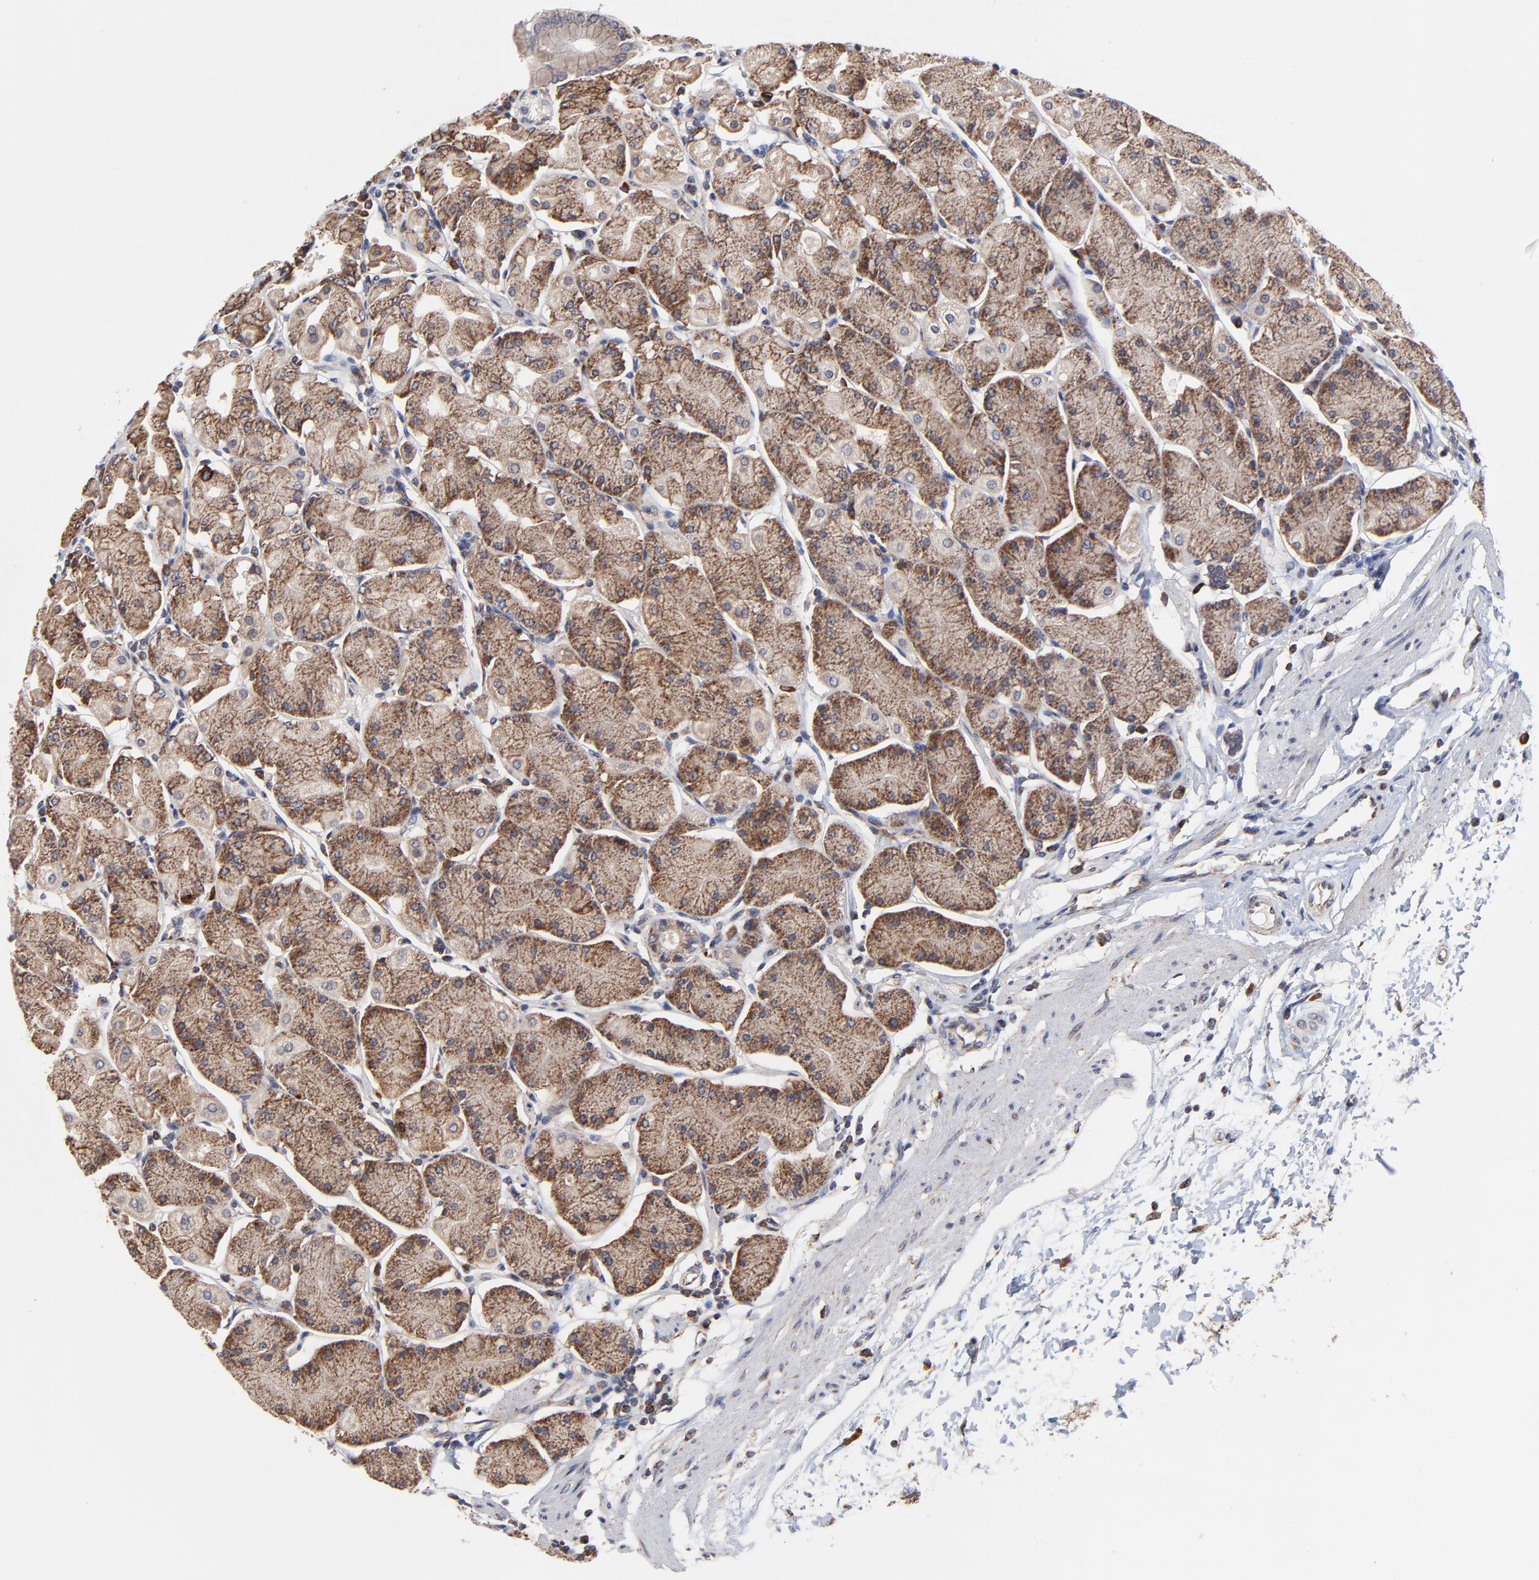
{"staining": {"intensity": "moderate", "quantity": "25%-75%", "location": "cytoplasmic/membranous"}, "tissue": "stomach", "cell_type": "Glandular cells", "image_type": "normal", "snomed": [{"axis": "morphology", "description": "Normal tissue, NOS"}, {"axis": "topography", "description": "Stomach, upper"}, {"axis": "topography", "description": "Stomach"}], "caption": "High-power microscopy captured an immunohistochemistry (IHC) micrograph of normal stomach, revealing moderate cytoplasmic/membranous staining in about 25%-75% of glandular cells.", "gene": "ZNF550", "patient": {"sex": "male", "age": 76}}